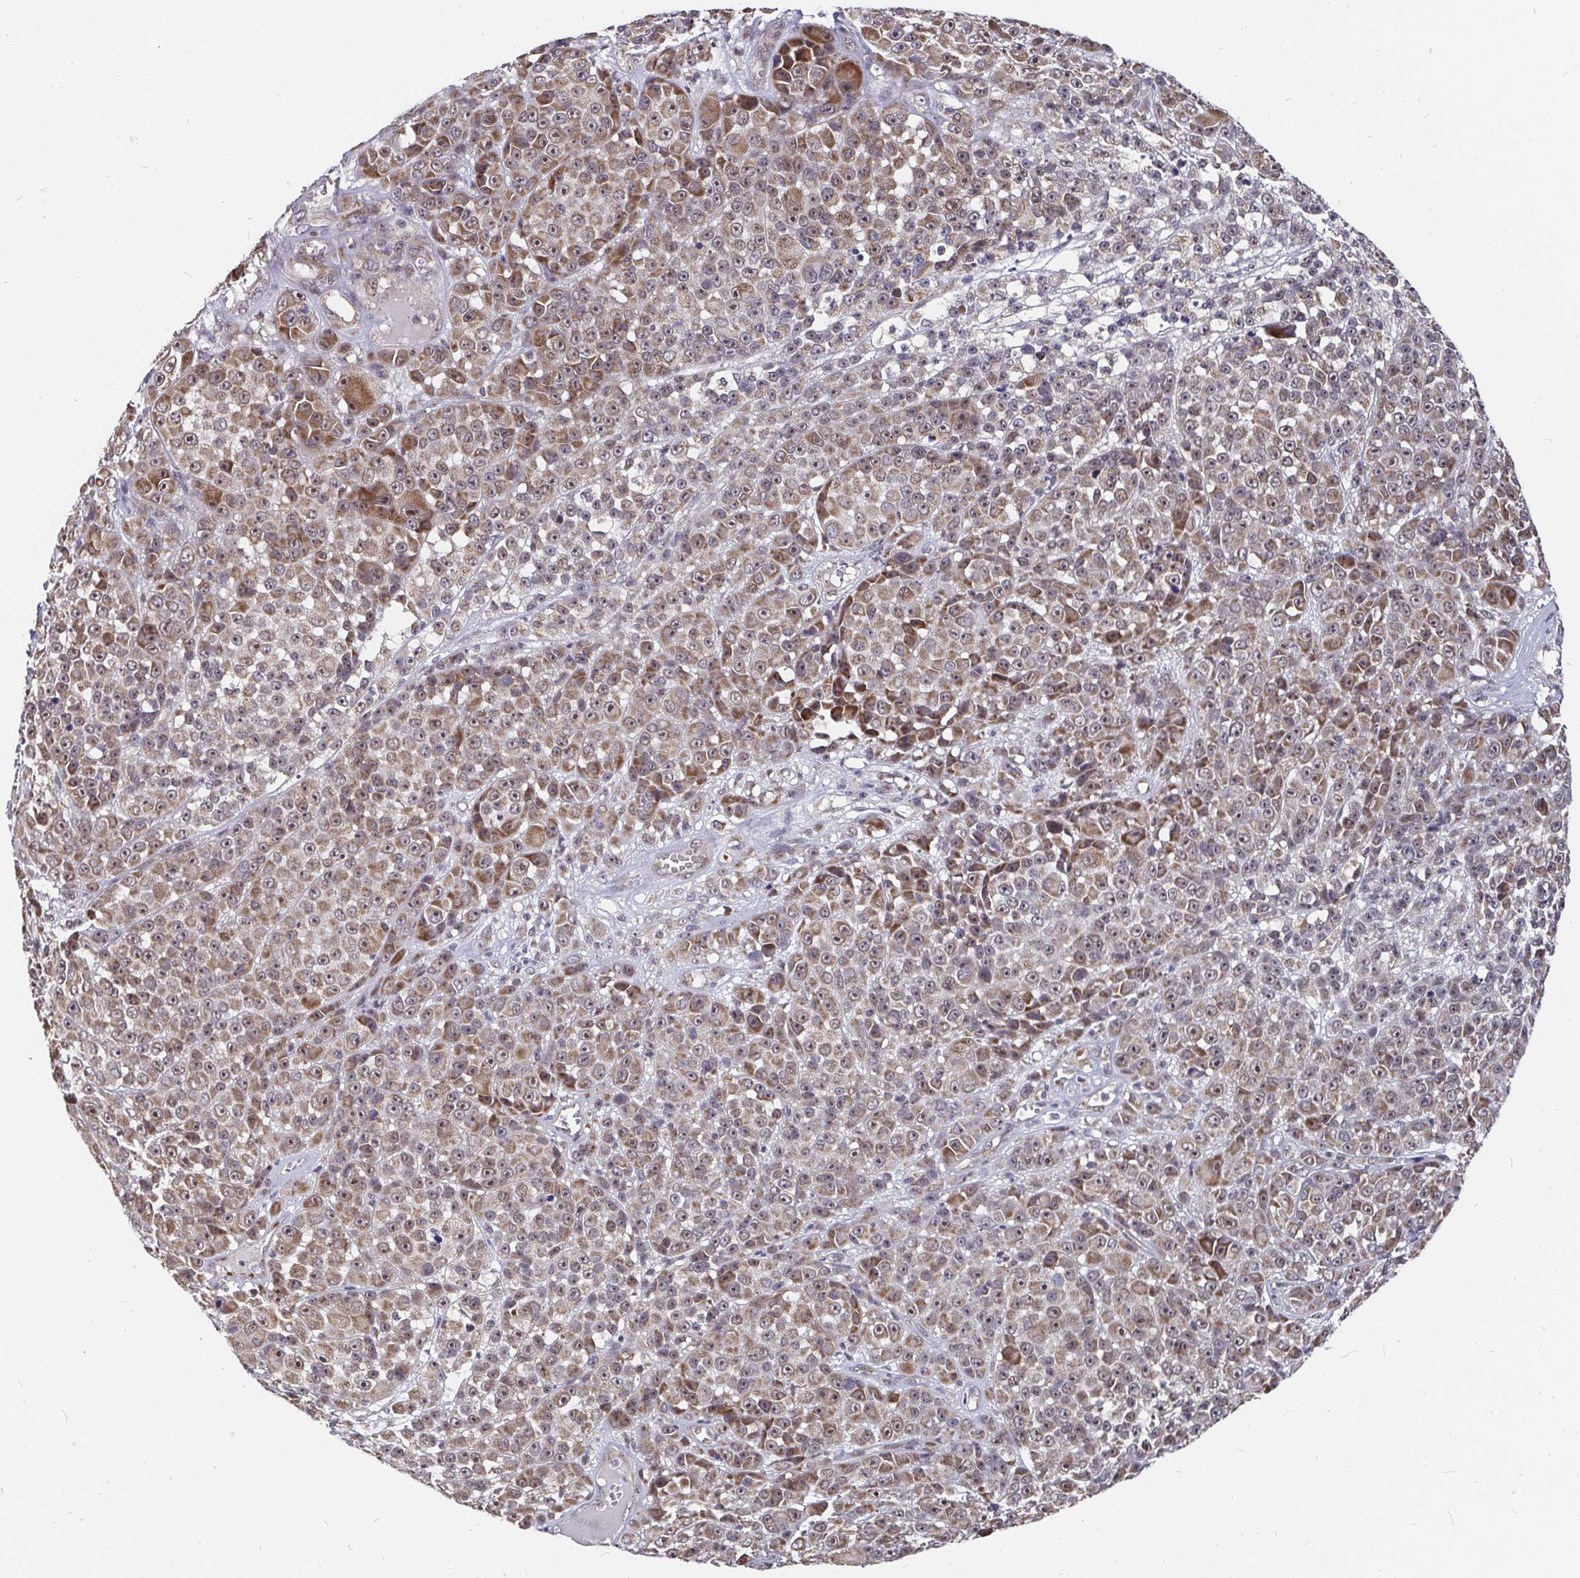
{"staining": {"intensity": "moderate", "quantity": ">75%", "location": "cytoplasmic/membranous,nuclear"}, "tissue": "melanoma", "cell_type": "Tumor cells", "image_type": "cancer", "snomed": [{"axis": "morphology", "description": "Malignant melanoma, NOS"}, {"axis": "topography", "description": "Skin"}, {"axis": "topography", "description": "Skin of back"}], "caption": "Melanoma stained with a brown dye reveals moderate cytoplasmic/membranous and nuclear positive expression in about >75% of tumor cells.", "gene": "PDF", "patient": {"sex": "male", "age": 91}}